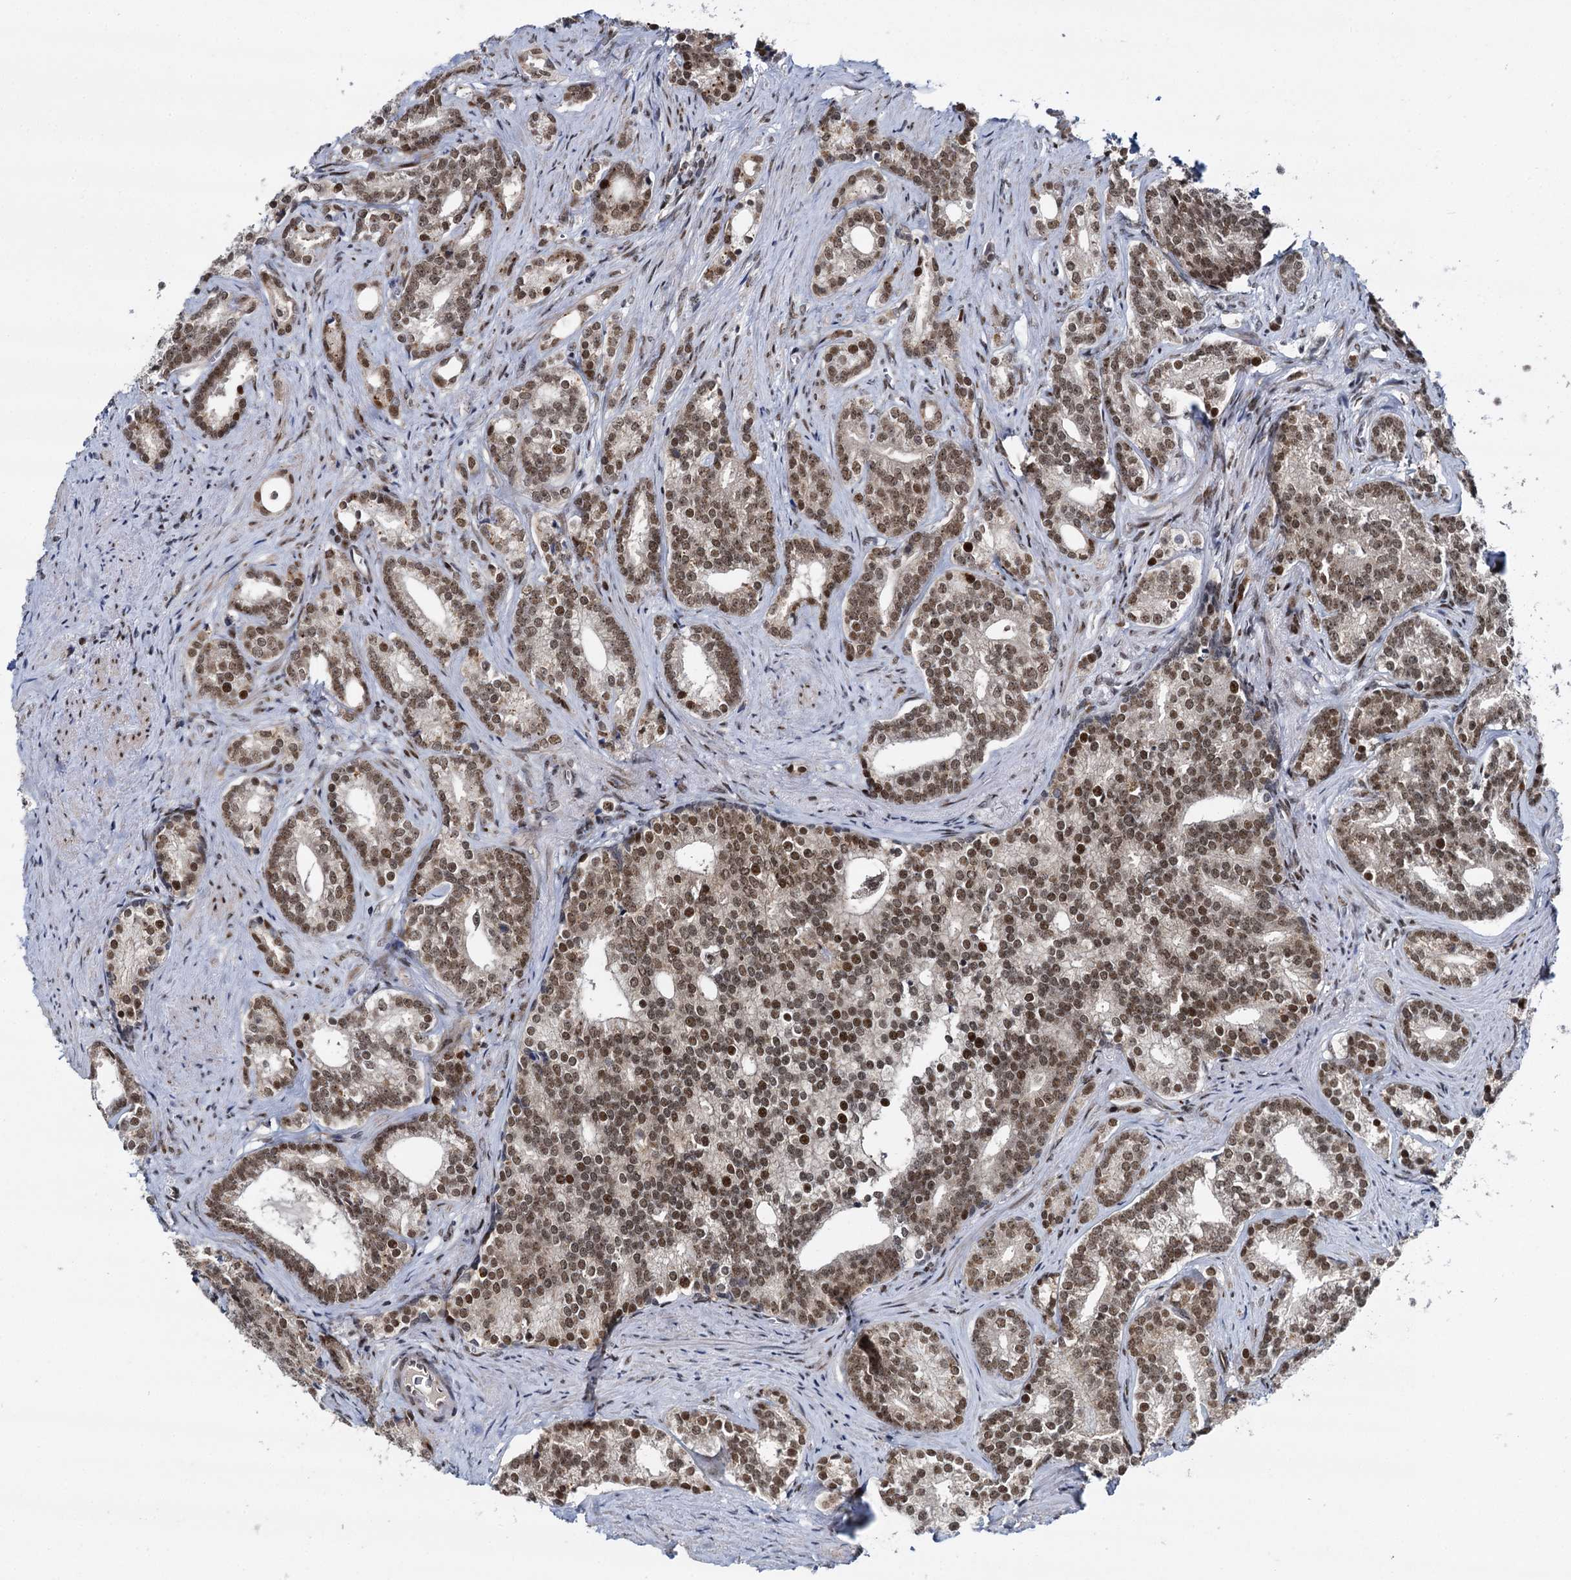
{"staining": {"intensity": "moderate", "quantity": ">75%", "location": "nuclear"}, "tissue": "prostate cancer", "cell_type": "Tumor cells", "image_type": "cancer", "snomed": [{"axis": "morphology", "description": "Adenocarcinoma, Low grade"}, {"axis": "topography", "description": "Prostate"}], "caption": "Immunohistochemical staining of human prostate low-grade adenocarcinoma reveals moderate nuclear protein expression in about >75% of tumor cells. The staining was performed using DAB, with brown indicating positive protein expression. Nuclei are stained blue with hematoxylin.", "gene": "RUFY2", "patient": {"sex": "male", "age": 71}}